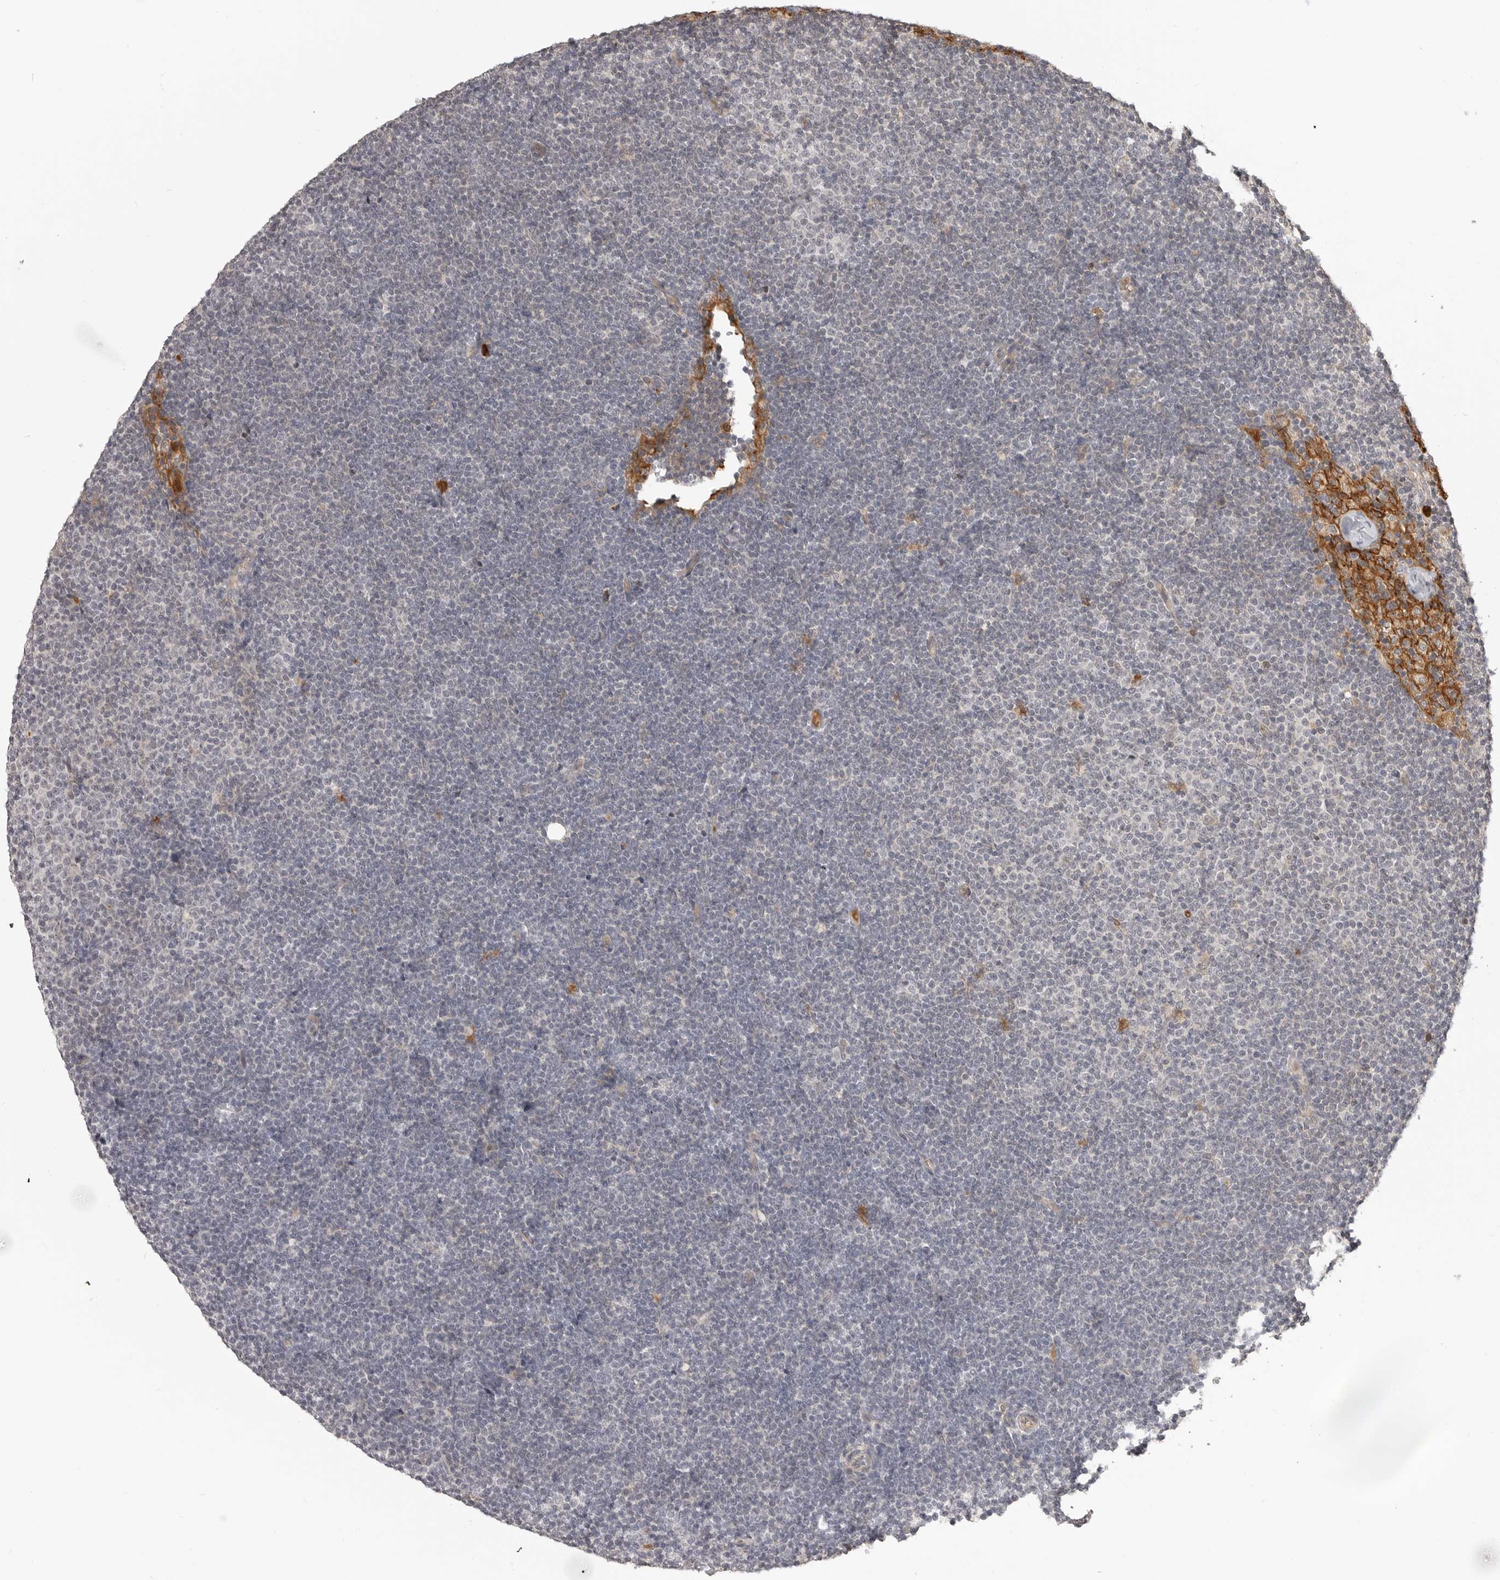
{"staining": {"intensity": "negative", "quantity": "none", "location": "none"}, "tissue": "lymphoma", "cell_type": "Tumor cells", "image_type": "cancer", "snomed": [{"axis": "morphology", "description": "Malignant lymphoma, non-Hodgkin's type, Low grade"}, {"axis": "topography", "description": "Lymph node"}], "caption": "The photomicrograph demonstrates no significant expression in tumor cells of lymphoma. The staining was performed using DAB (3,3'-diaminobenzidine) to visualize the protein expression in brown, while the nuclei were stained in blue with hematoxylin (Magnification: 20x).", "gene": "IDO1", "patient": {"sex": "female", "age": 53}}